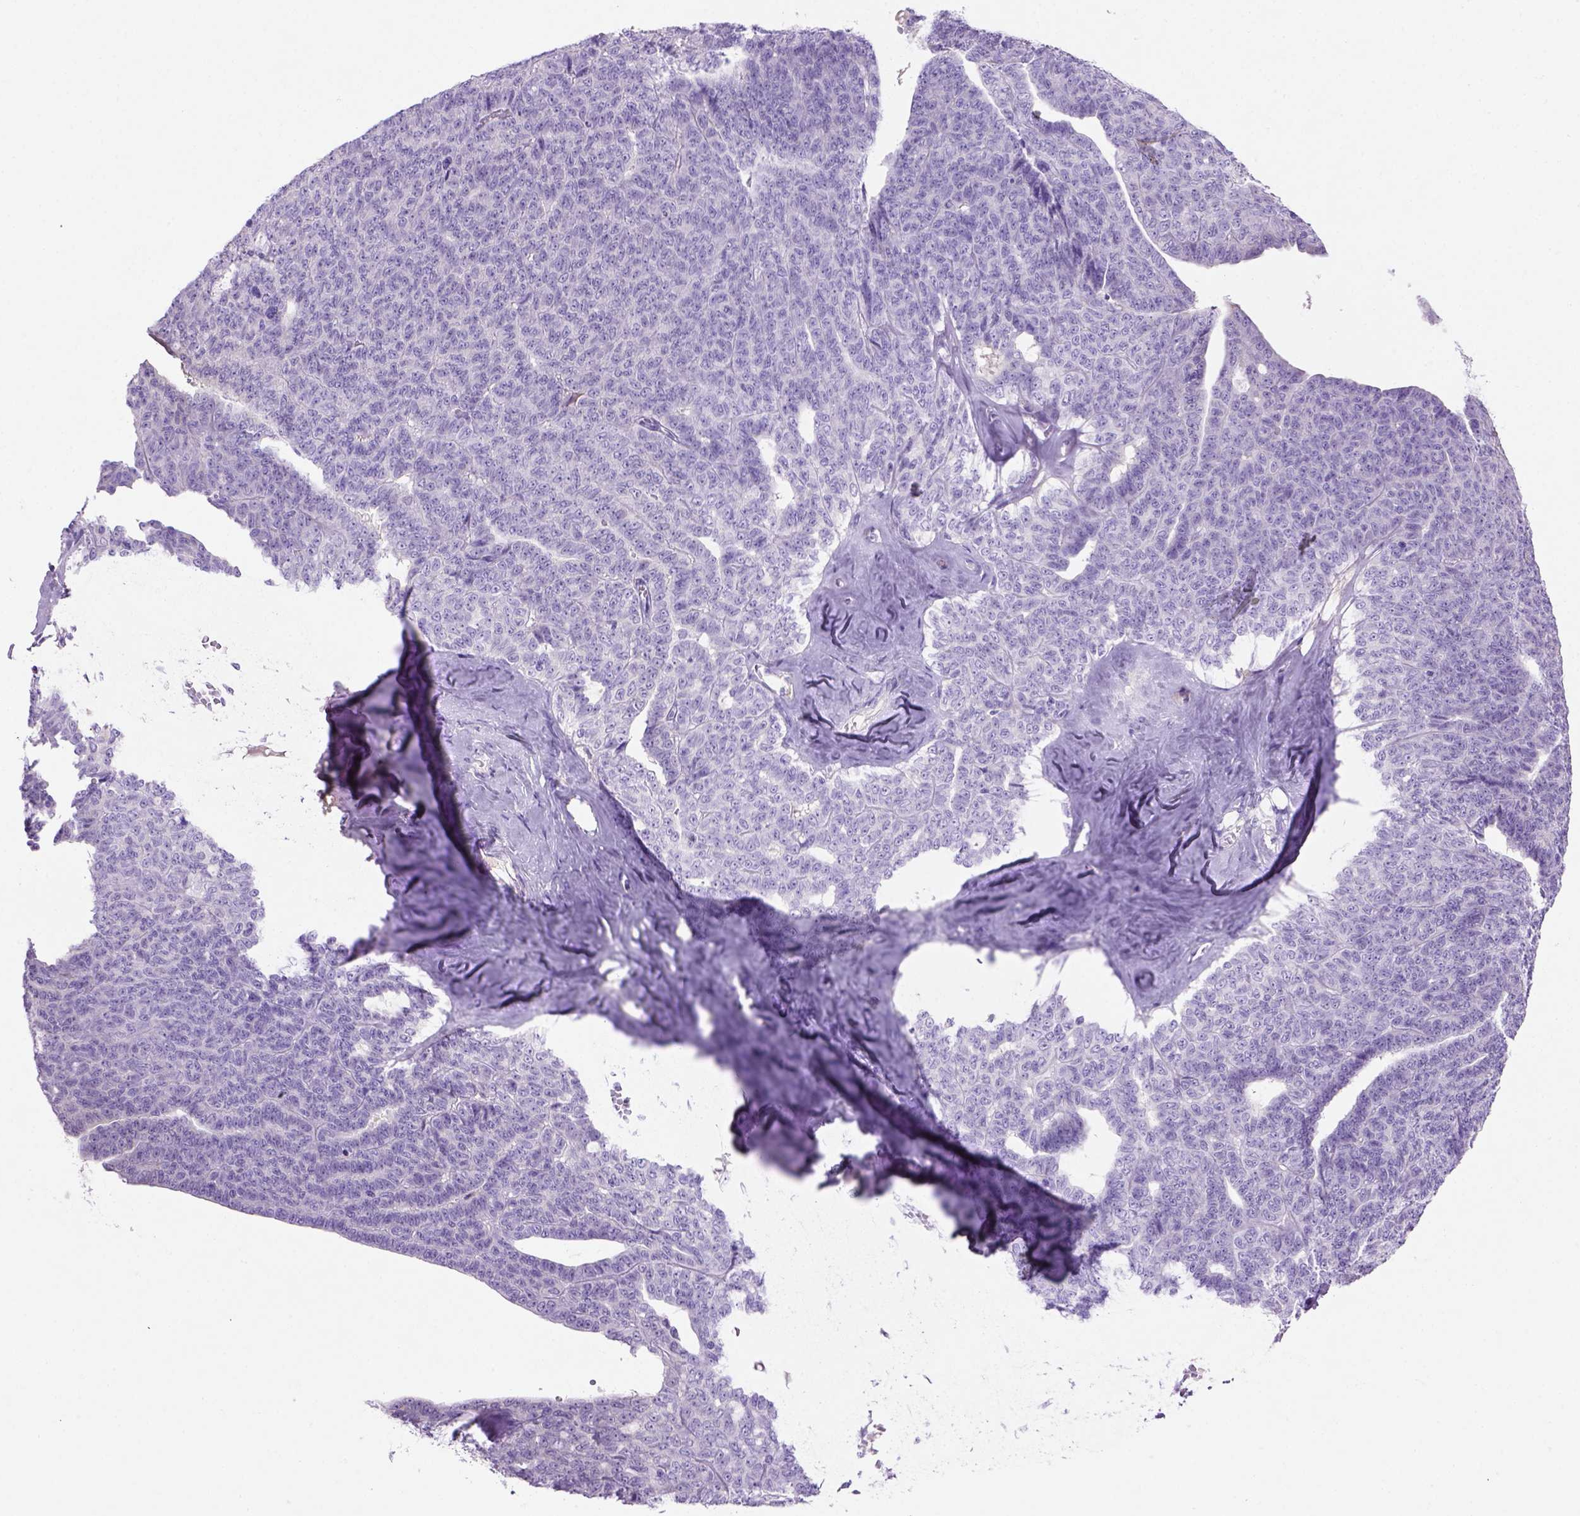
{"staining": {"intensity": "negative", "quantity": "none", "location": "none"}, "tissue": "ovarian cancer", "cell_type": "Tumor cells", "image_type": "cancer", "snomed": [{"axis": "morphology", "description": "Cystadenocarcinoma, serous, NOS"}, {"axis": "topography", "description": "Ovary"}], "caption": "High magnification brightfield microscopy of ovarian cancer stained with DAB (brown) and counterstained with hematoxylin (blue): tumor cells show no significant staining.", "gene": "SIRPD", "patient": {"sex": "female", "age": 71}}